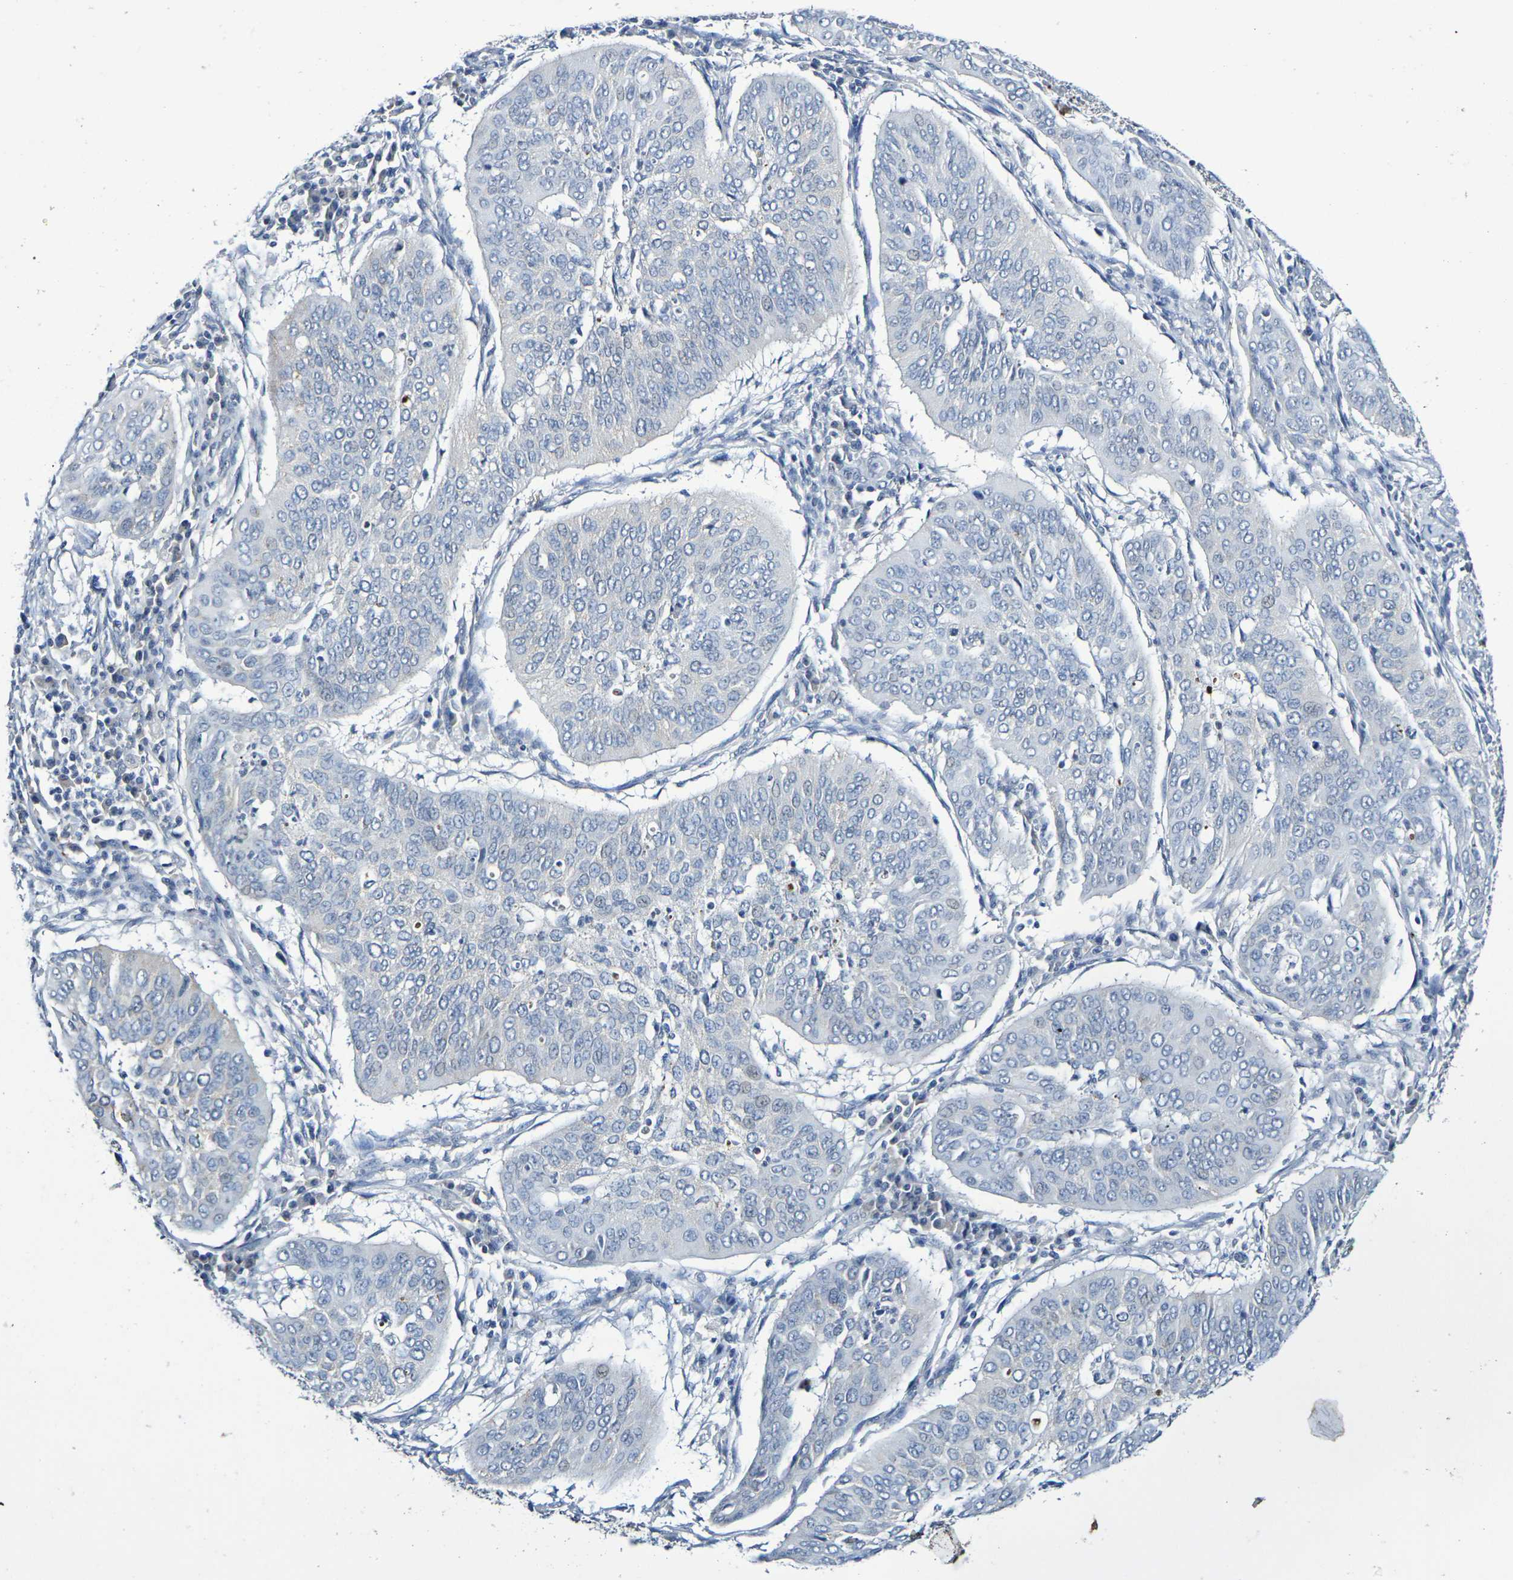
{"staining": {"intensity": "negative", "quantity": "none", "location": "none"}, "tissue": "cervical cancer", "cell_type": "Tumor cells", "image_type": "cancer", "snomed": [{"axis": "morphology", "description": "Normal tissue, NOS"}, {"axis": "morphology", "description": "Squamous cell carcinoma, NOS"}, {"axis": "topography", "description": "Cervix"}], "caption": "Squamous cell carcinoma (cervical) stained for a protein using immunohistochemistry reveals no positivity tumor cells.", "gene": "CHRNB1", "patient": {"sex": "female", "age": 39}}